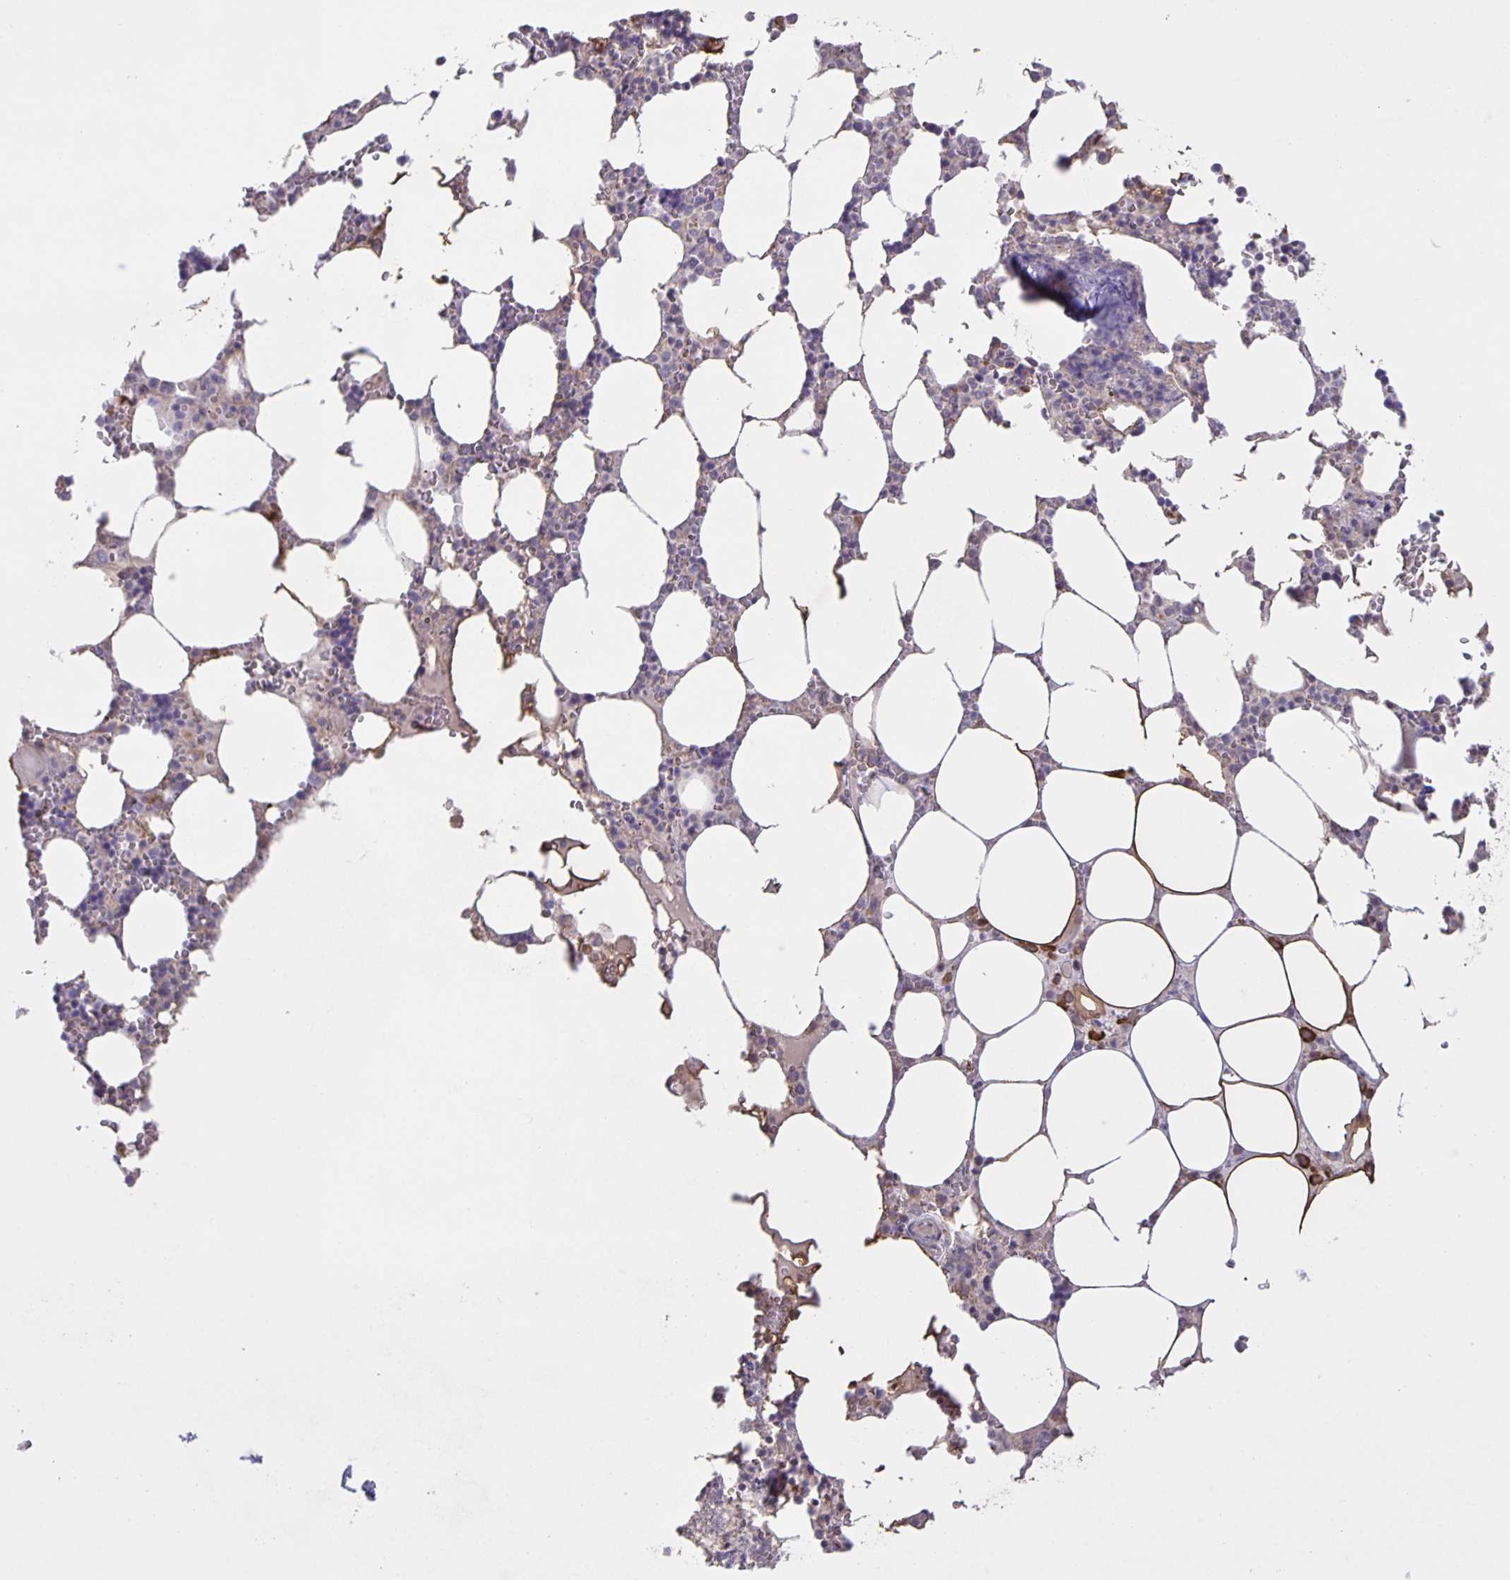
{"staining": {"intensity": "negative", "quantity": "none", "location": "none"}, "tissue": "bone marrow", "cell_type": "Hematopoietic cells", "image_type": "normal", "snomed": [{"axis": "morphology", "description": "Normal tissue, NOS"}, {"axis": "topography", "description": "Bone marrow"}], "caption": "High power microscopy photomicrograph of an immunohistochemistry histopathology image of unremarkable bone marrow, revealing no significant expression in hematopoietic cells.", "gene": "SRCIN1", "patient": {"sex": "male", "age": 64}}